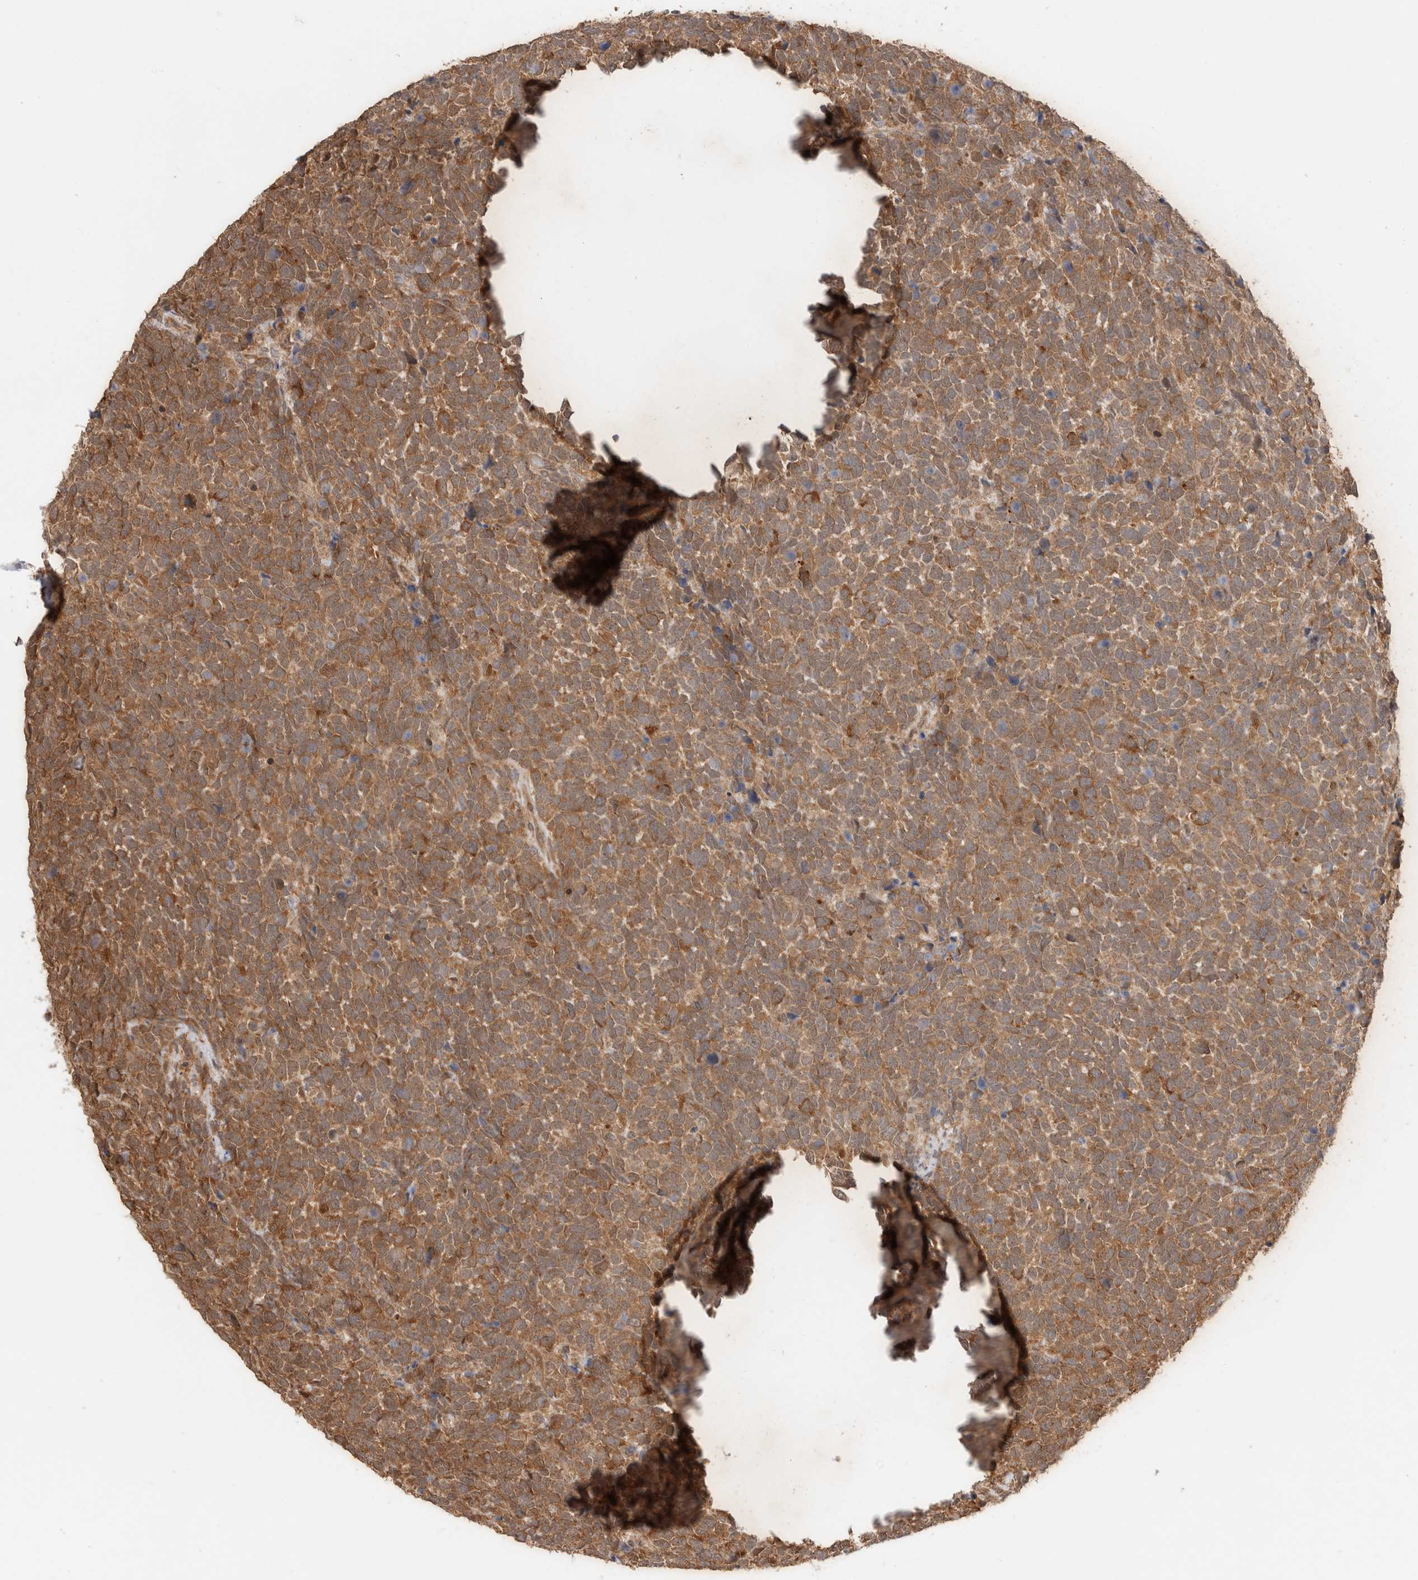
{"staining": {"intensity": "moderate", "quantity": ">75%", "location": "cytoplasmic/membranous"}, "tissue": "urothelial cancer", "cell_type": "Tumor cells", "image_type": "cancer", "snomed": [{"axis": "morphology", "description": "Urothelial carcinoma, High grade"}, {"axis": "topography", "description": "Urinary bladder"}], "caption": "Protein staining of high-grade urothelial carcinoma tissue displays moderate cytoplasmic/membranous positivity in about >75% of tumor cells.", "gene": "ACTL9", "patient": {"sex": "female", "age": 82}}